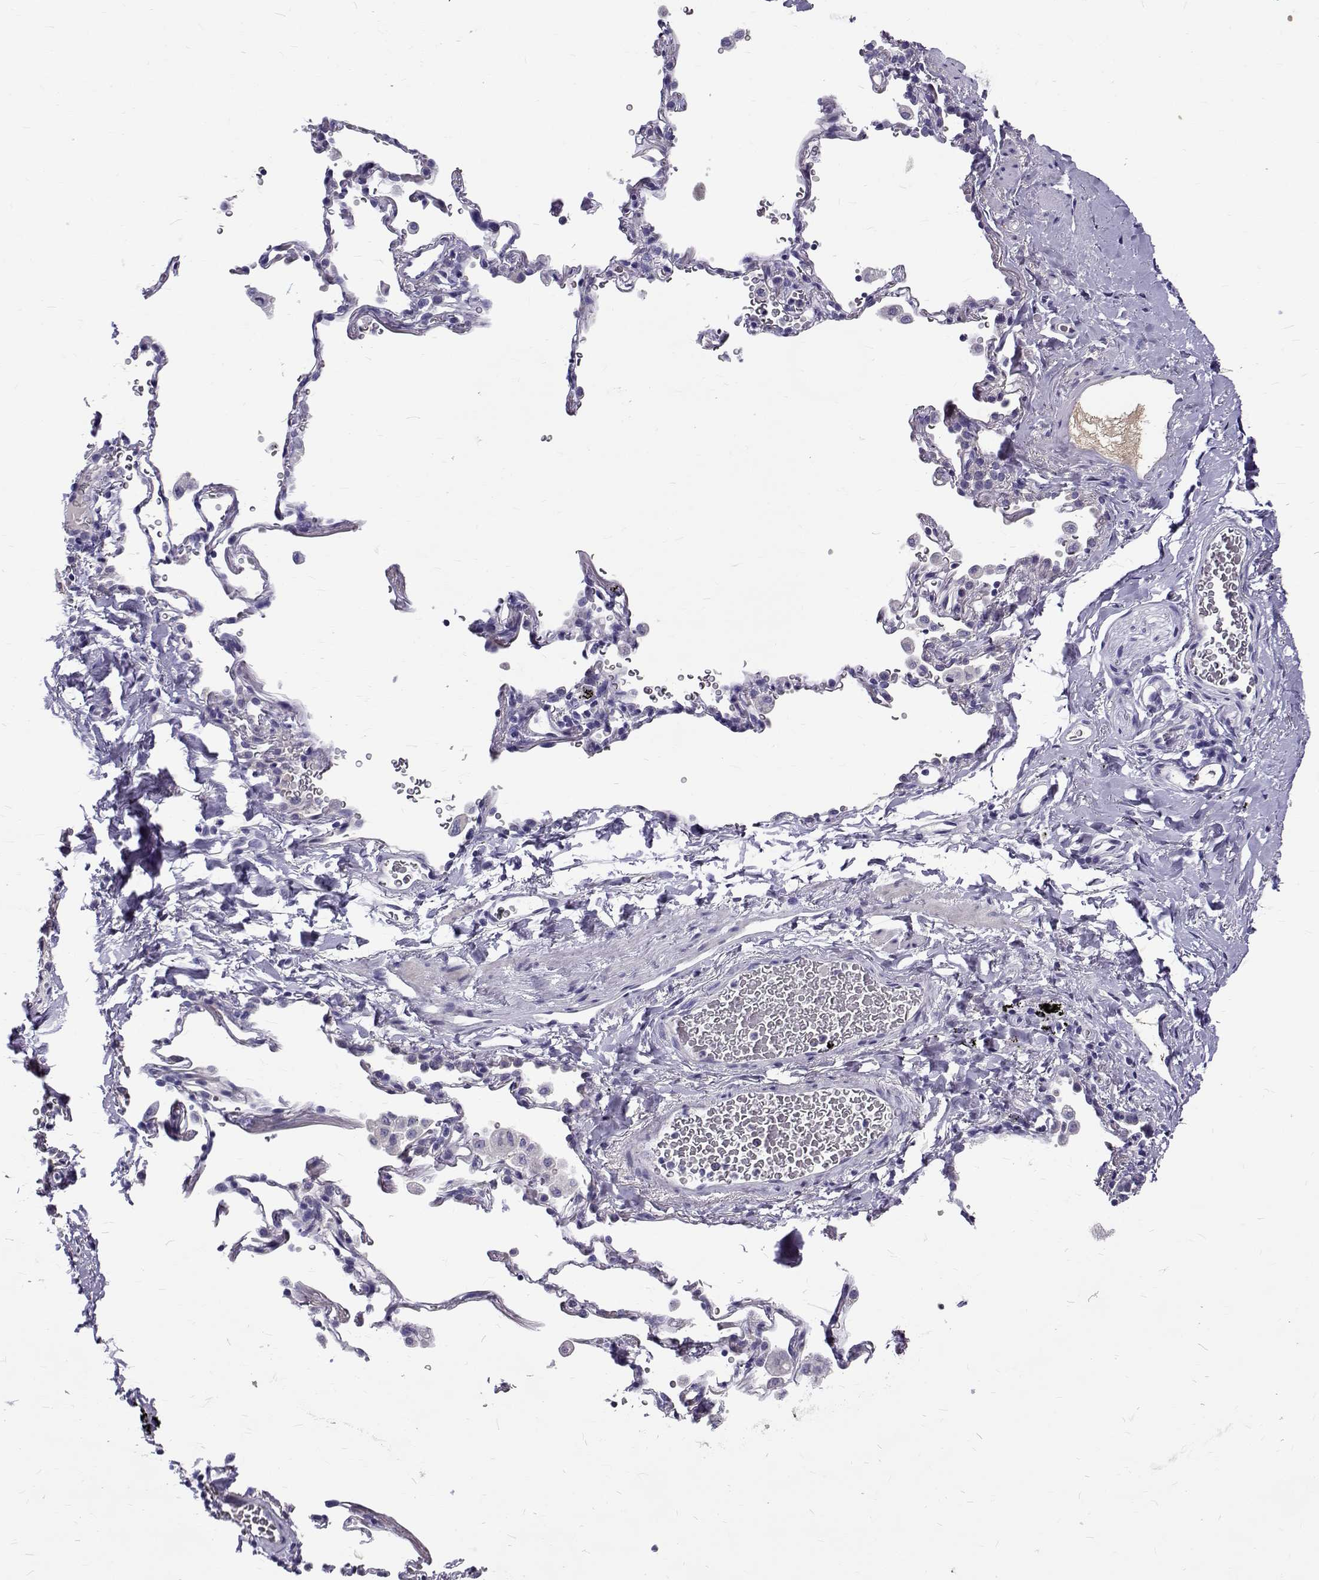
{"staining": {"intensity": "negative", "quantity": "none", "location": "none"}, "tissue": "soft tissue", "cell_type": "Fibroblasts", "image_type": "normal", "snomed": [{"axis": "morphology", "description": "Normal tissue, NOS"}, {"axis": "morphology", "description": "Adenocarcinoma, NOS"}, {"axis": "topography", "description": "Cartilage tissue"}, {"axis": "topography", "description": "Lung"}], "caption": "A micrograph of soft tissue stained for a protein demonstrates no brown staining in fibroblasts.", "gene": "IGSF1", "patient": {"sex": "male", "age": 59}}